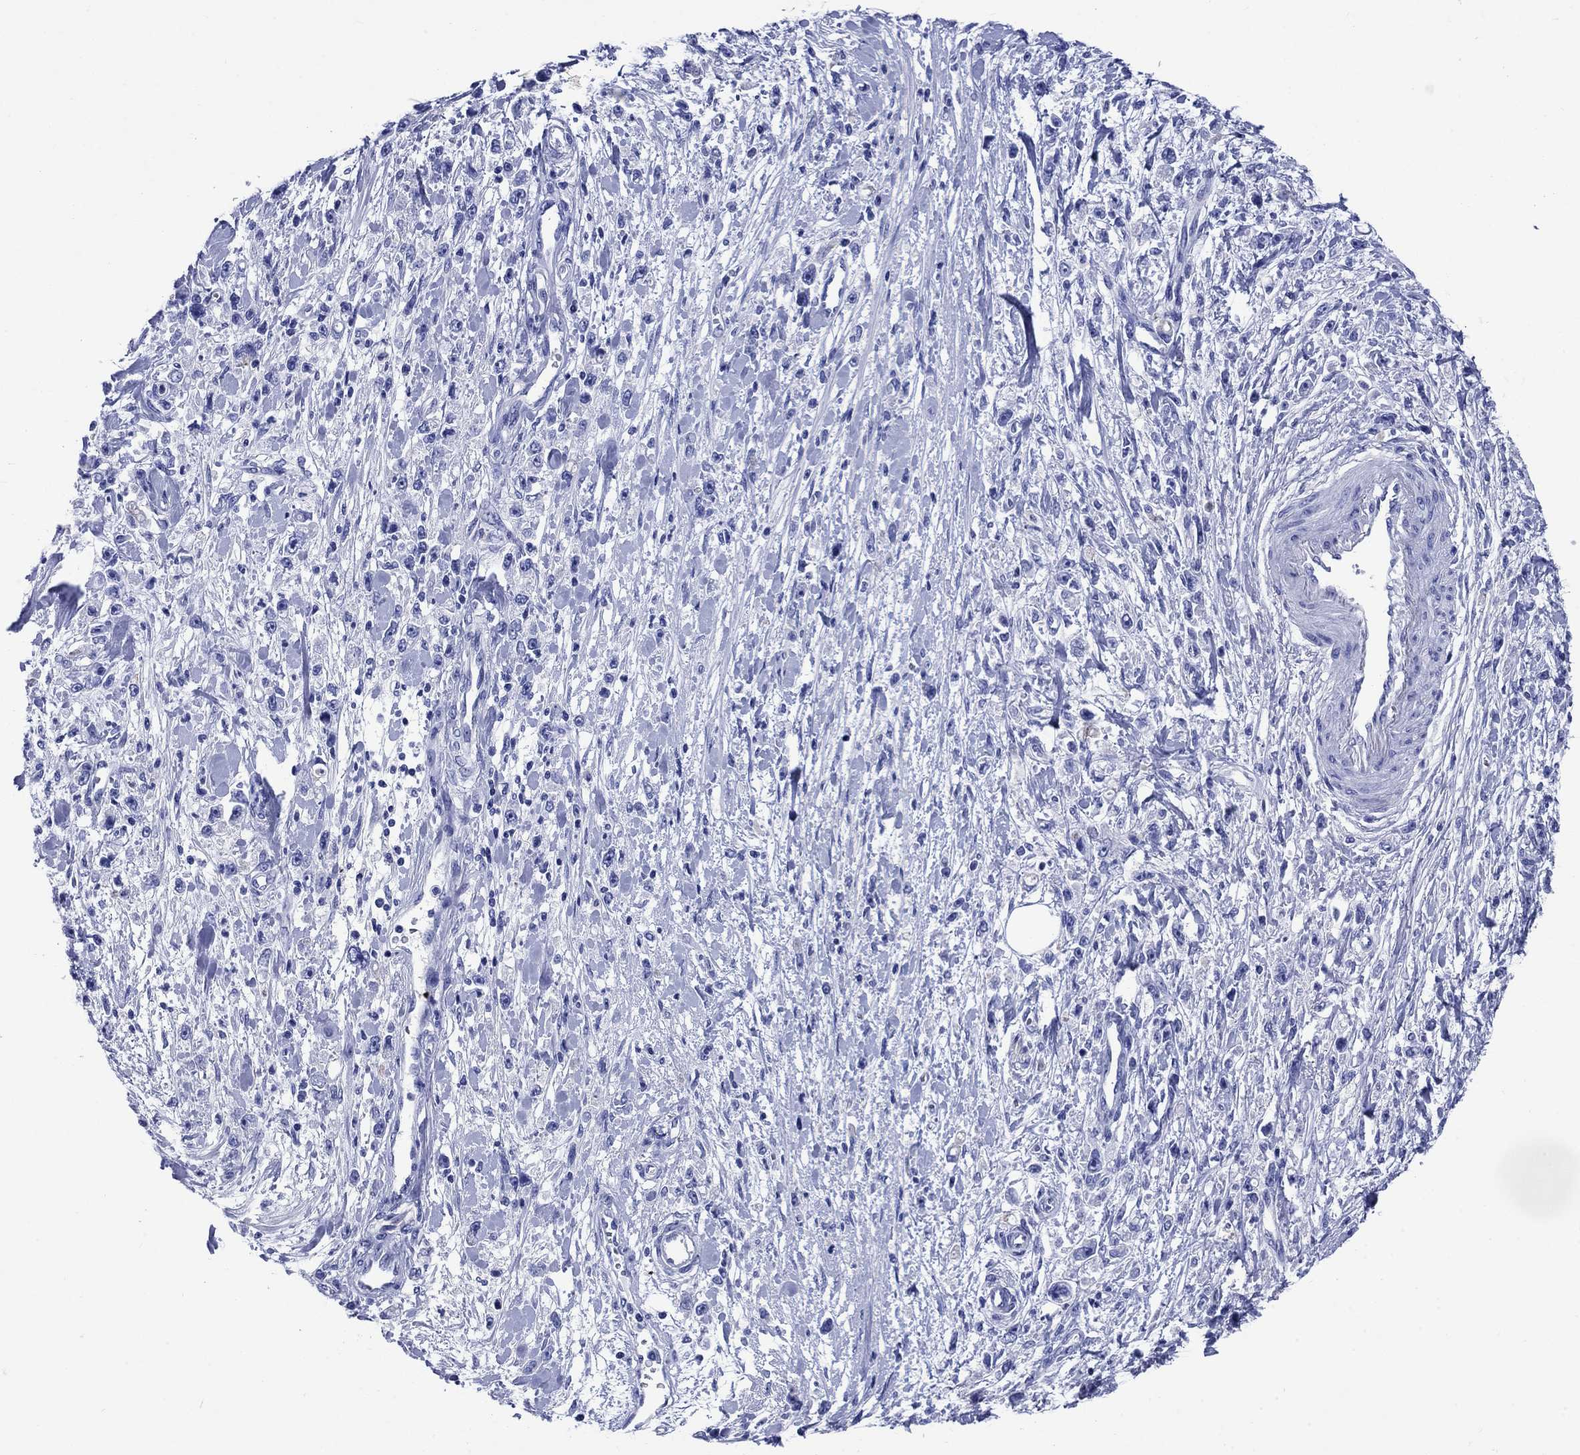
{"staining": {"intensity": "negative", "quantity": "none", "location": "none"}, "tissue": "stomach cancer", "cell_type": "Tumor cells", "image_type": "cancer", "snomed": [{"axis": "morphology", "description": "Adenocarcinoma, NOS"}, {"axis": "topography", "description": "Stomach"}], "caption": "This is an immunohistochemistry (IHC) image of human stomach cancer (adenocarcinoma). There is no expression in tumor cells.", "gene": "SLC1A2", "patient": {"sex": "female", "age": 59}}